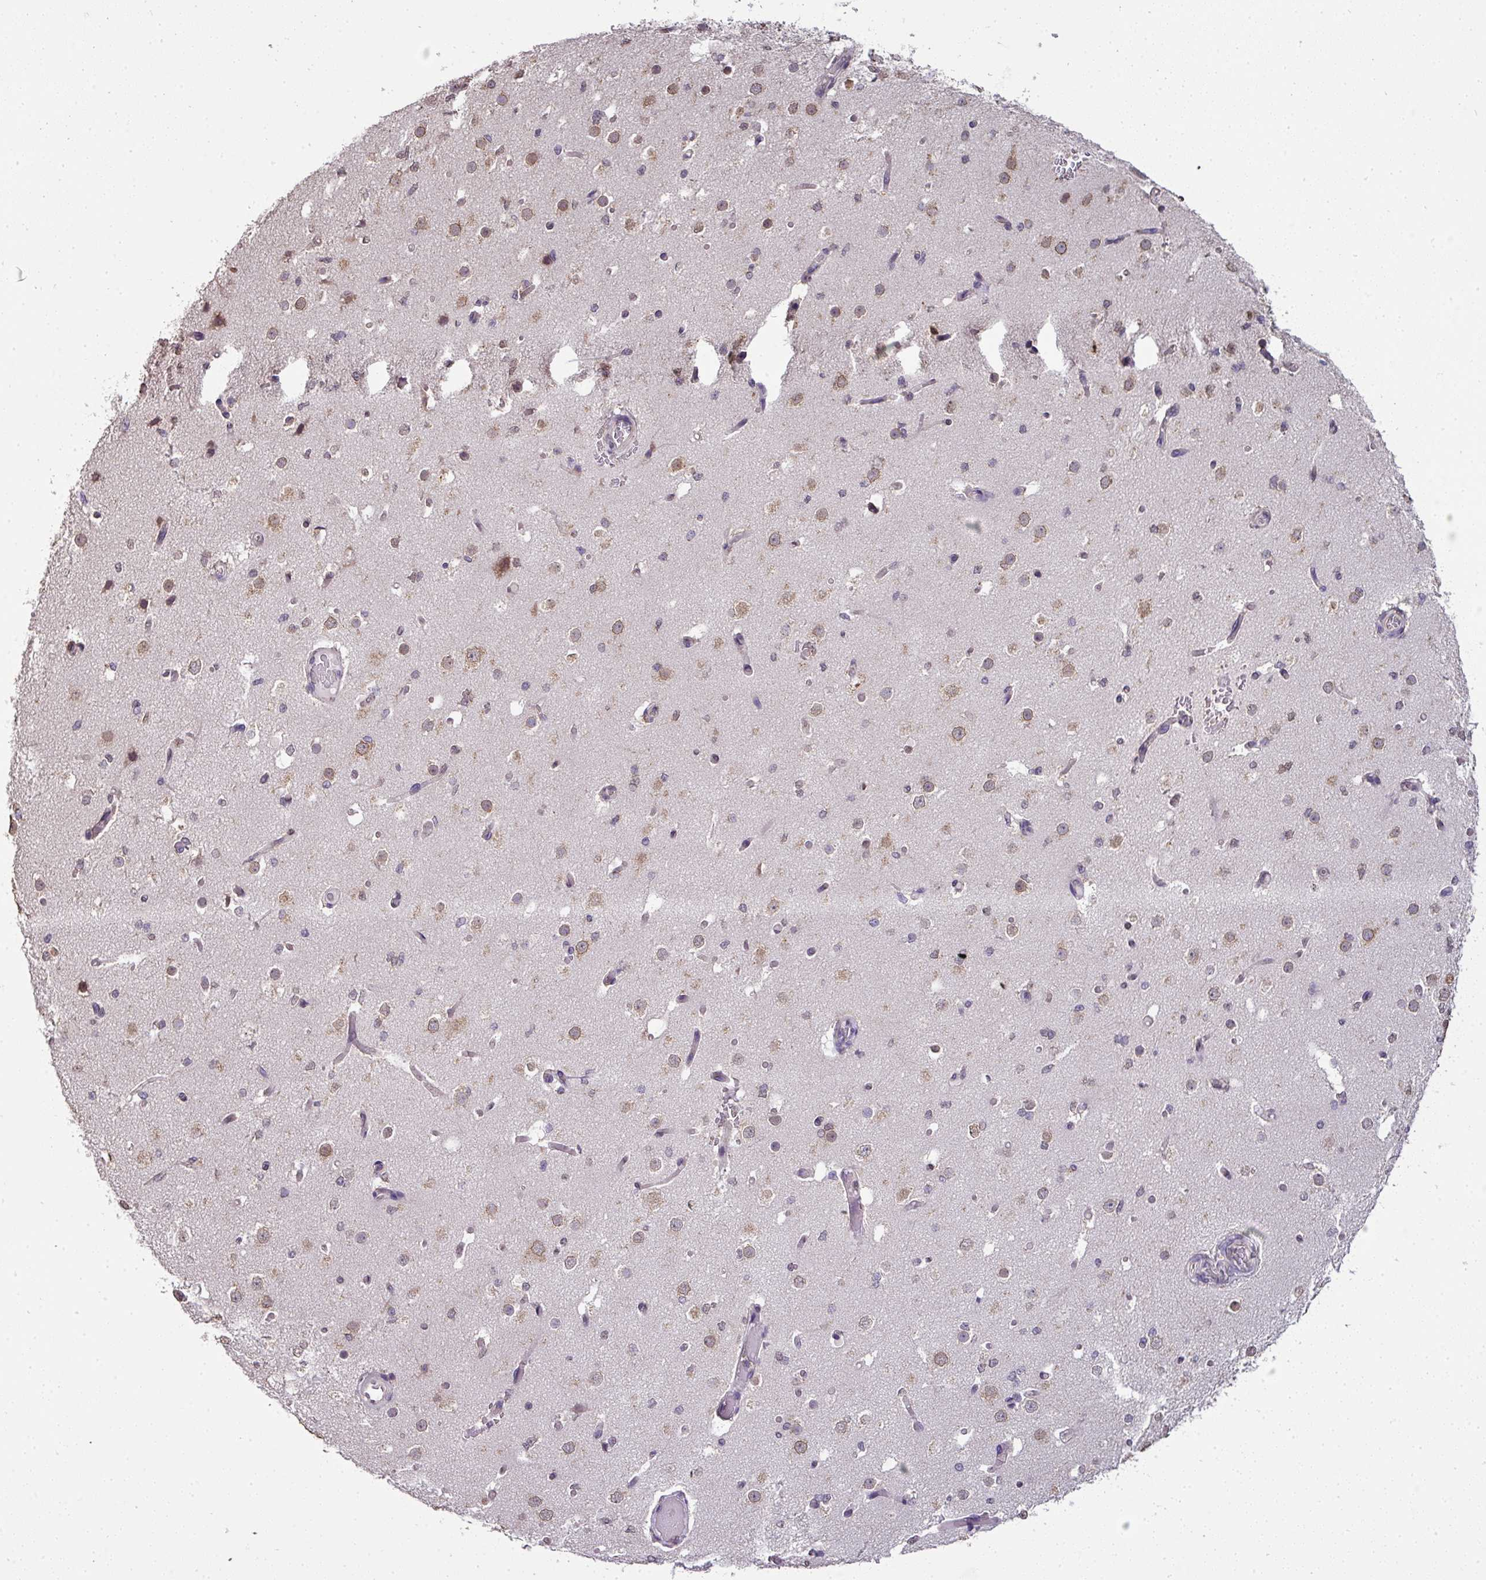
{"staining": {"intensity": "negative", "quantity": "none", "location": "none"}, "tissue": "cerebral cortex", "cell_type": "Endothelial cells", "image_type": "normal", "snomed": [{"axis": "morphology", "description": "Normal tissue, NOS"}, {"axis": "morphology", "description": "Inflammation, NOS"}, {"axis": "topography", "description": "Cerebral cortex"}], "caption": "Immunohistochemistry (IHC) micrograph of unremarkable human cerebral cortex stained for a protein (brown), which exhibits no expression in endothelial cells. The staining is performed using DAB (3,3'-diaminobenzidine) brown chromogen with nuclei counter-stained in using hematoxylin.", "gene": "JPH2", "patient": {"sex": "male", "age": 6}}